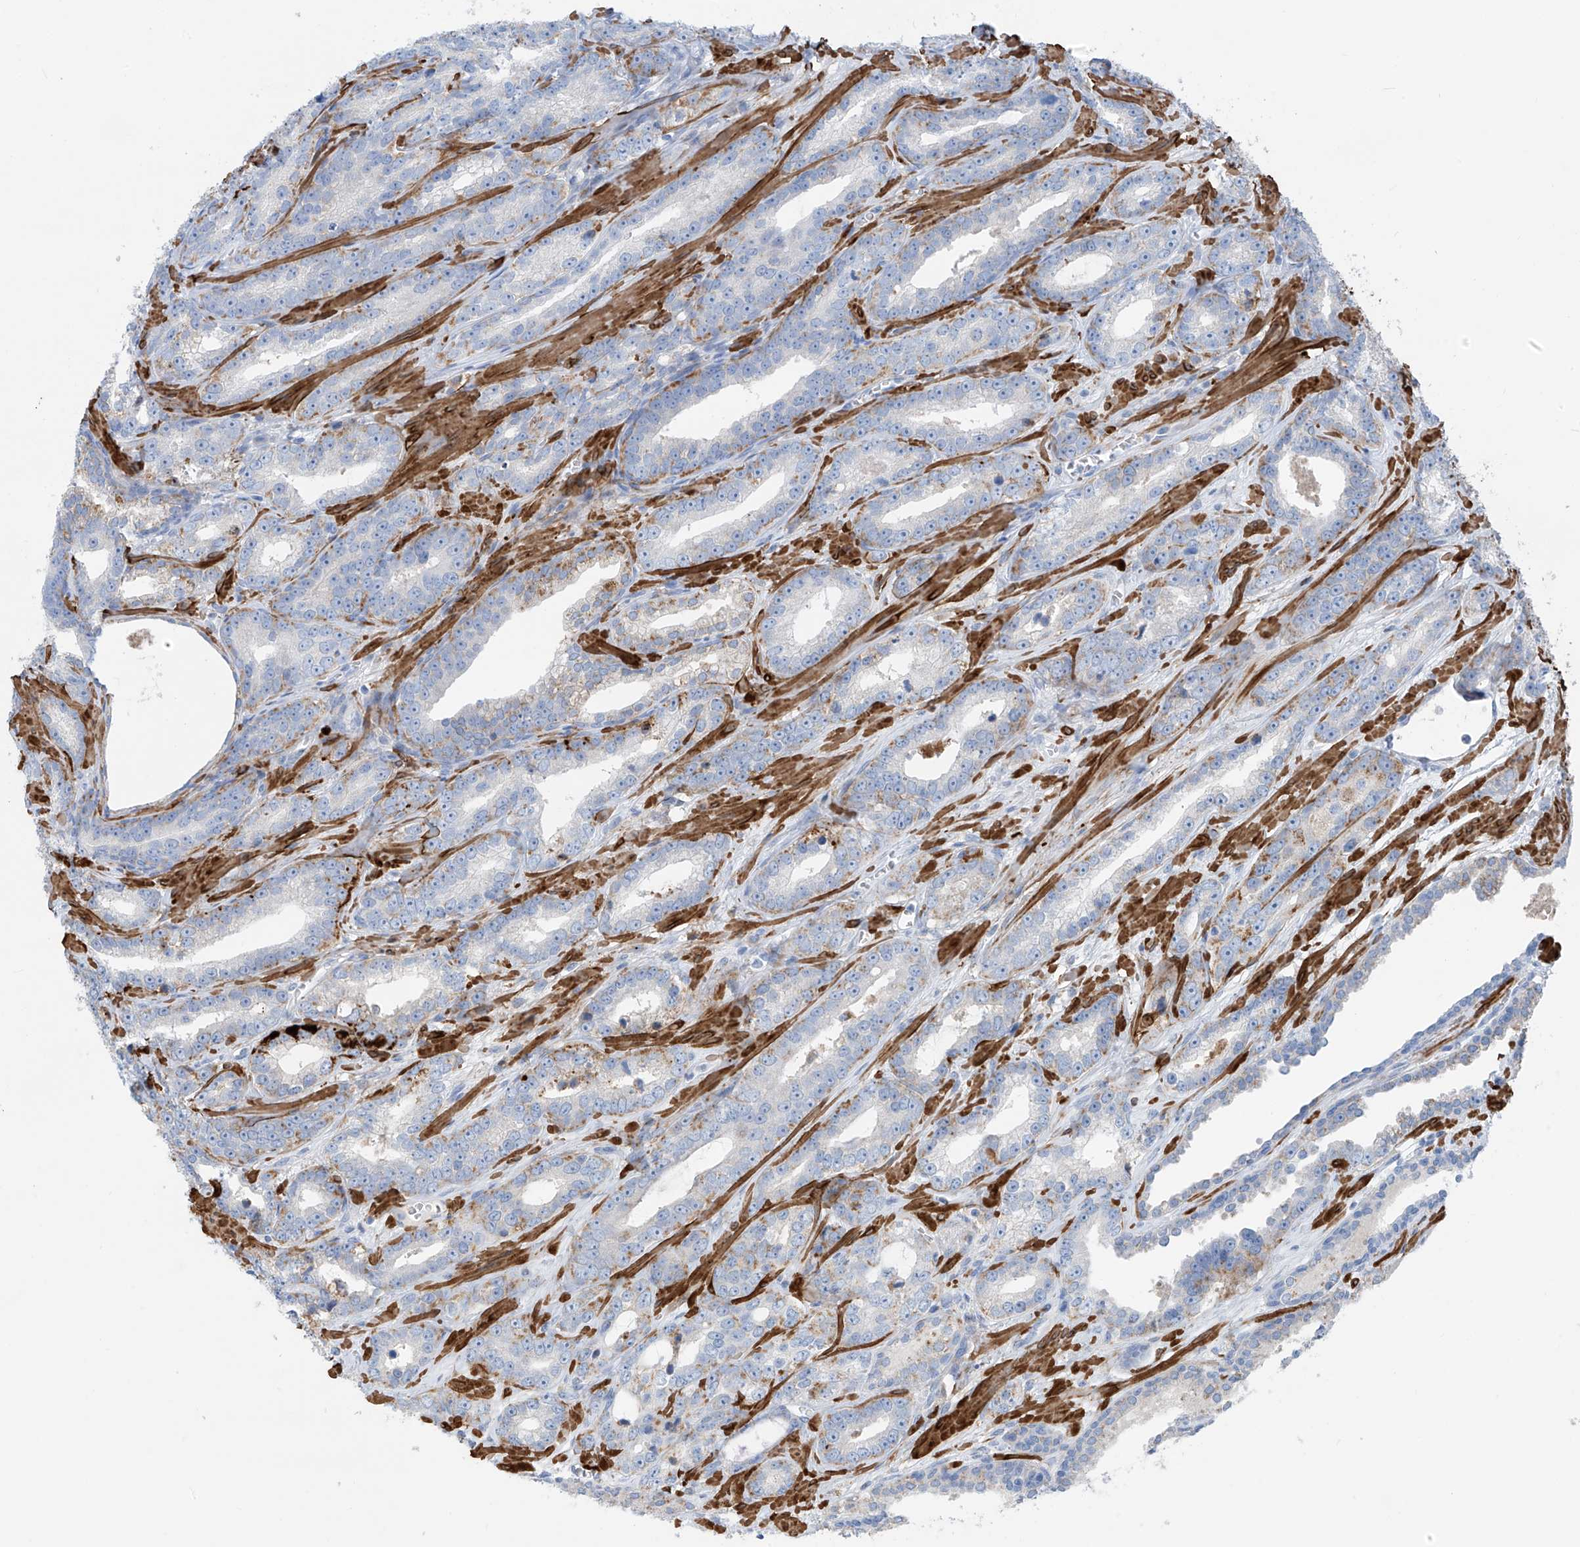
{"staining": {"intensity": "negative", "quantity": "none", "location": "none"}, "tissue": "prostate cancer", "cell_type": "Tumor cells", "image_type": "cancer", "snomed": [{"axis": "morphology", "description": "Adenocarcinoma, High grade"}, {"axis": "topography", "description": "Prostate"}], "caption": "IHC of prostate cancer (high-grade adenocarcinoma) displays no positivity in tumor cells.", "gene": "GLMP", "patient": {"sex": "male", "age": 62}}